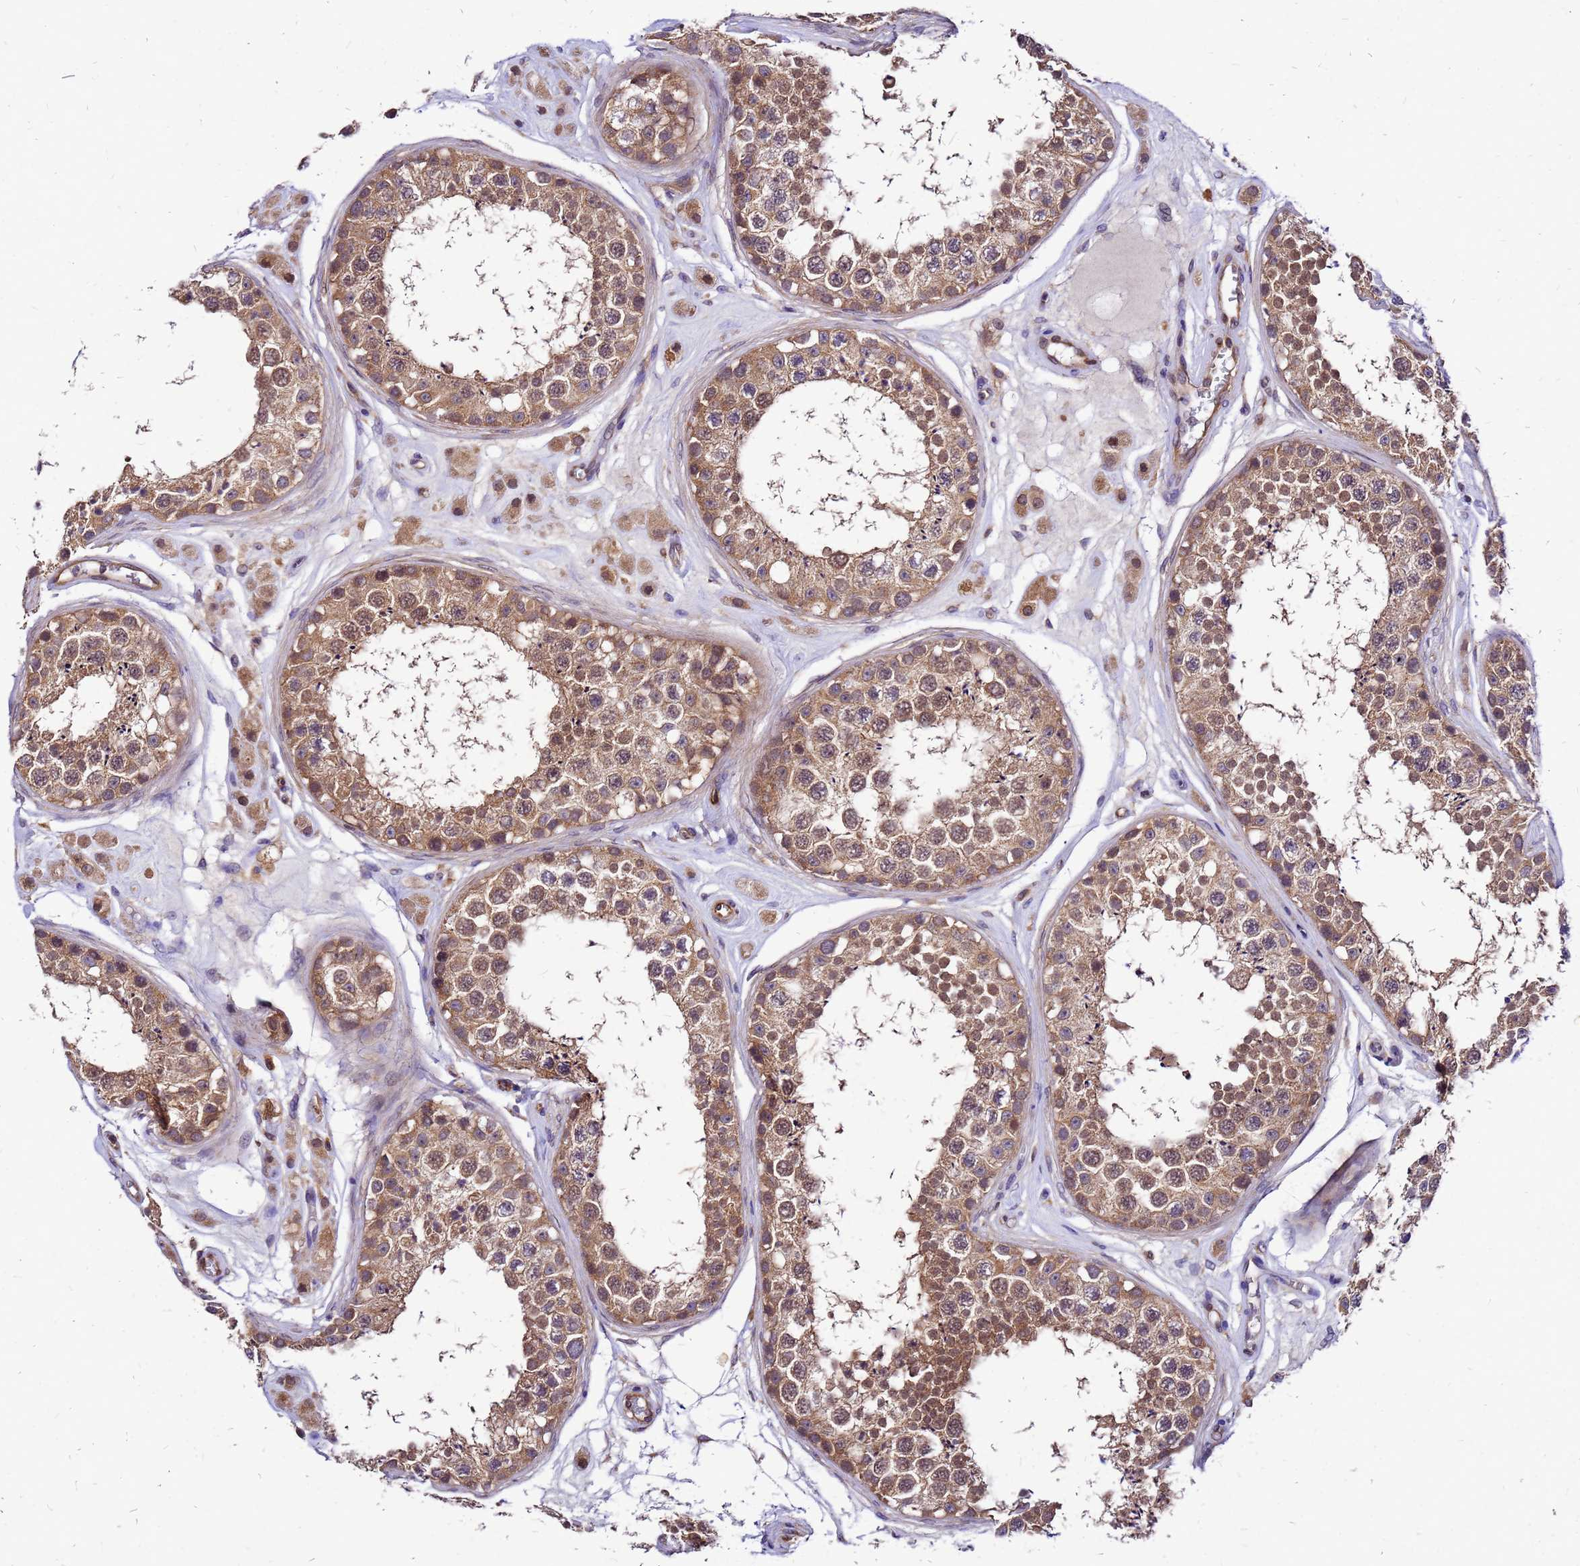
{"staining": {"intensity": "moderate", "quantity": ">75%", "location": "cytoplasmic/membranous"}, "tissue": "testis", "cell_type": "Cells in seminiferous ducts", "image_type": "normal", "snomed": [{"axis": "morphology", "description": "Normal tissue, NOS"}, {"axis": "topography", "description": "Testis"}], "caption": "Testis was stained to show a protein in brown. There is medium levels of moderate cytoplasmic/membranous expression in approximately >75% of cells in seminiferous ducts. Using DAB (3,3'-diaminobenzidine) (brown) and hematoxylin (blue) stains, captured at high magnification using brightfield microscopy.", "gene": "DUSP23", "patient": {"sex": "male", "age": 25}}